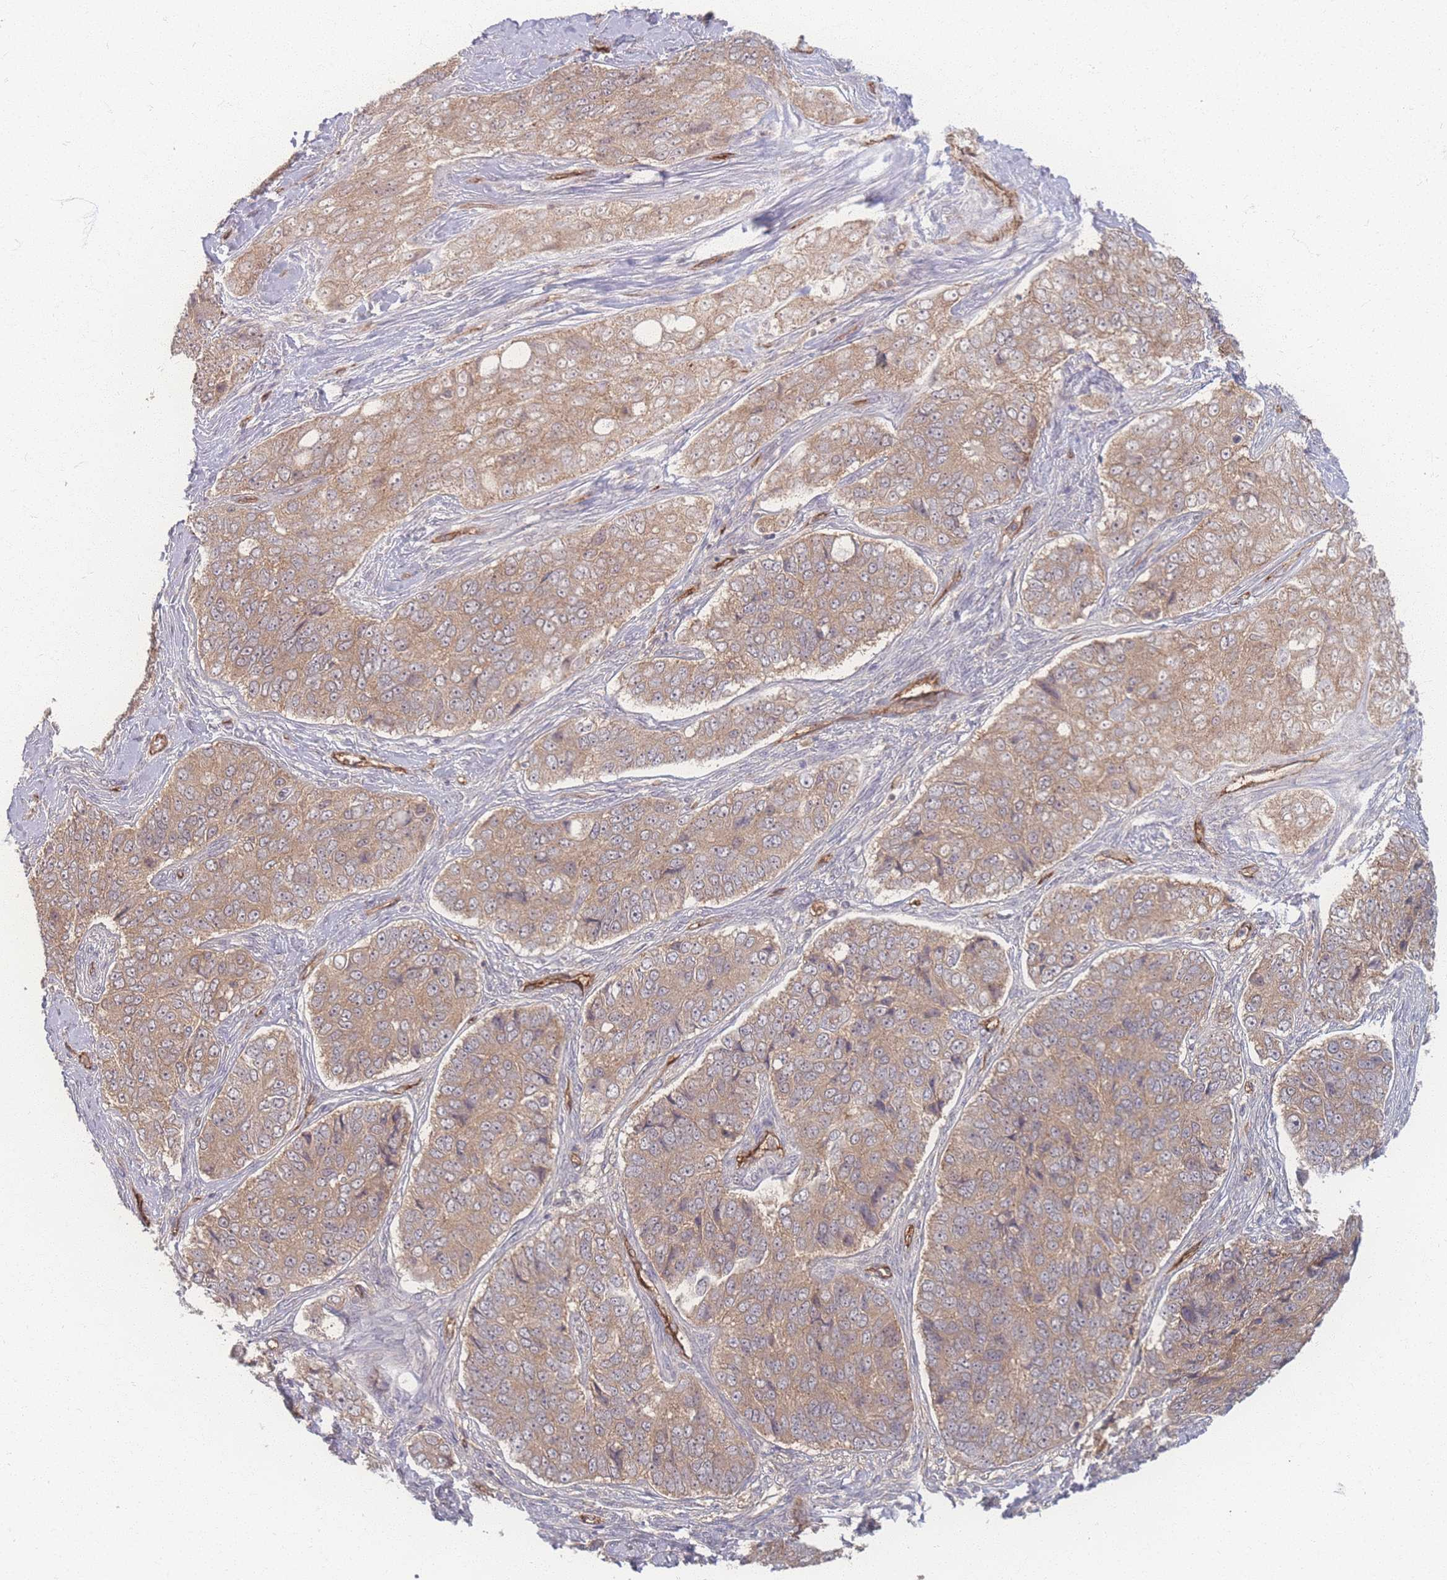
{"staining": {"intensity": "moderate", "quantity": ">75%", "location": "cytoplasmic/membranous"}, "tissue": "ovarian cancer", "cell_type": "Tumor cells", "image_type": "cancer", "snomed": [{"axis": "morphology", "description": "Carcinoma, endometroid"}, {"axis": "topography", "description": "Ovary"}], "caption": "Immunohistochemical staining of human endometroid carcinoma (ovarian) demonstrates medium levels of moderate cytoplasmic/membranous protein positivity in approximately >75% of tumor cells.", "gene": "INSR", "patient": {"sex": "female", "age": 51}}